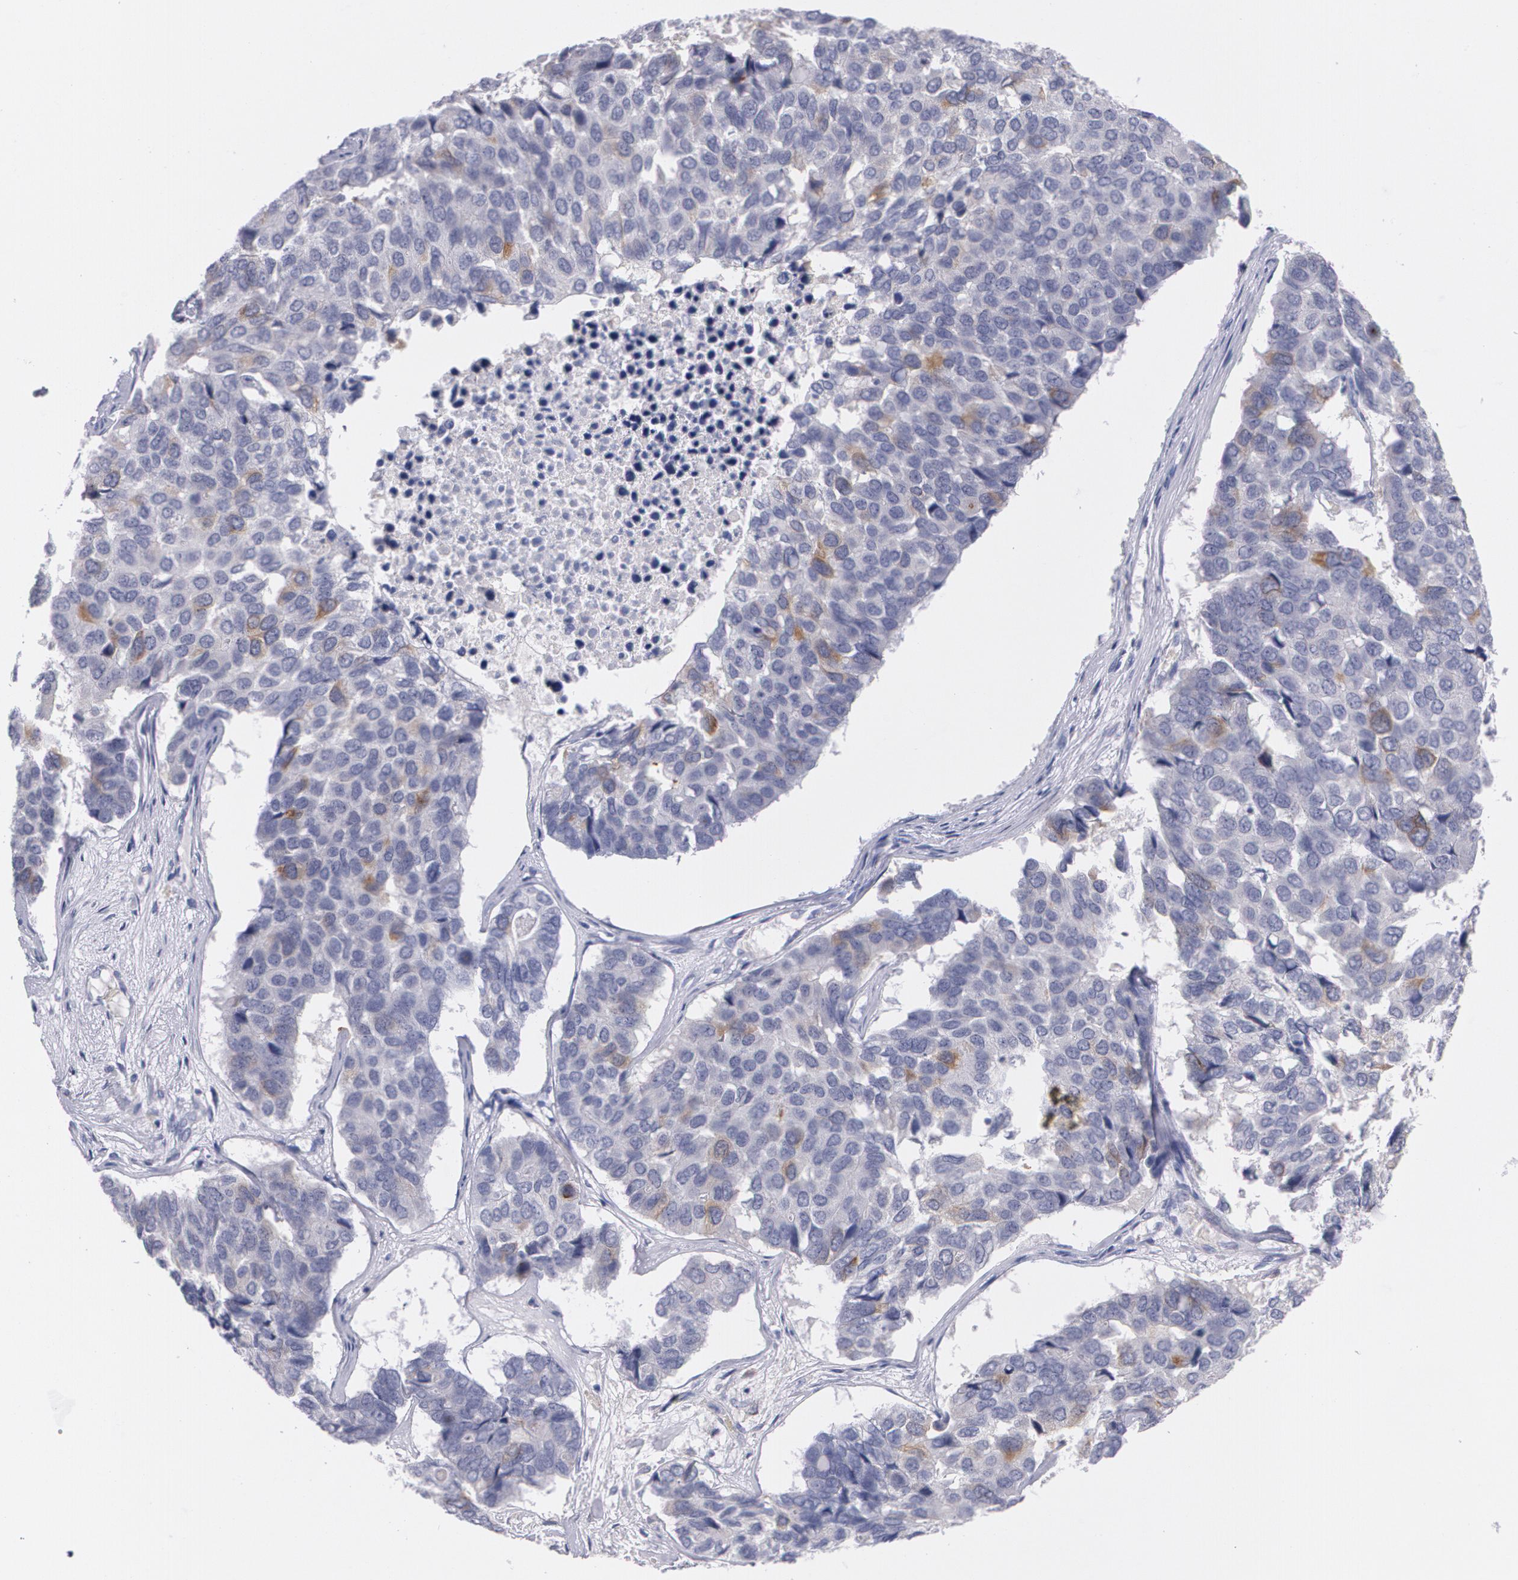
{"staining": {"intensity": "moderate", "quantity": "<25%", "location": "cytoplasmic/membranous"}, "tissue": "pancreatic cancer", "cell_type": "Tumor cells", "image_type": "cancer", "snomed": [{"axis": "morphology", "description": "Adenocarcinoma, NOS"}, {"axis": "topography", "description": "Pancreas"}], "caption": "Pancreatic cancer (adenocarcinoma) stained for a protein shows moderate cytoplasmic/membranous positivity in tumor cells.", "gene": "HMMR", "patient": {"sex": "male", "age": 50}}